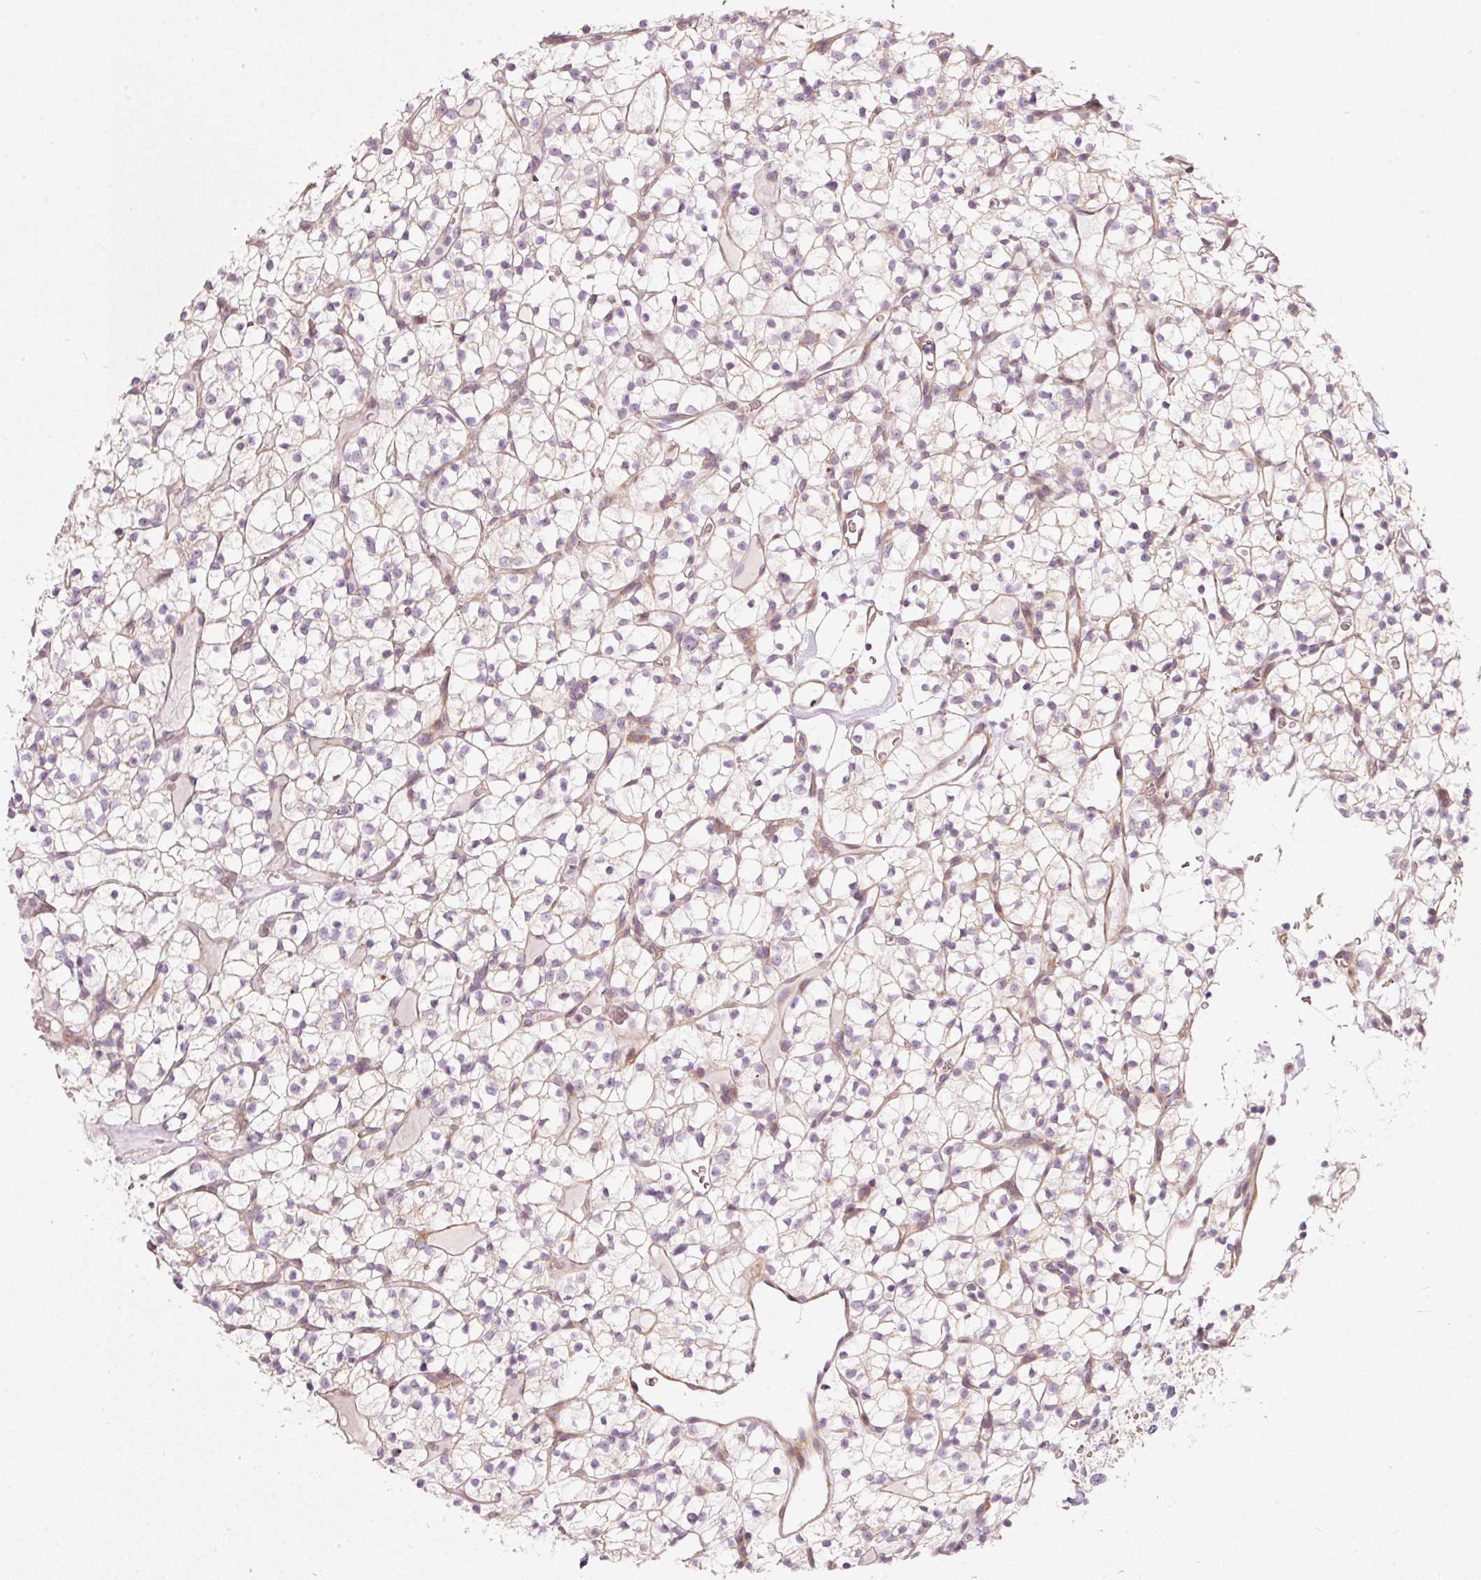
{"staining": {"intensity": "negative", "quantity": "none", "location": "none"}, "tissue": "renal cancer", "cell_type": "Tumor cells", "image_type": "cancer", "snomed": [{"axis": "morphology", "description": "Adenocarcinoma, NOS"}, {"axis": "topography", "description": "Kidney"}], "caption": "Image shows no significant protein expression in tumor cells of adenocarcinoma (renal).", "gene": "KCNQ1", "patient": {"sex": "female", "age": 64}}